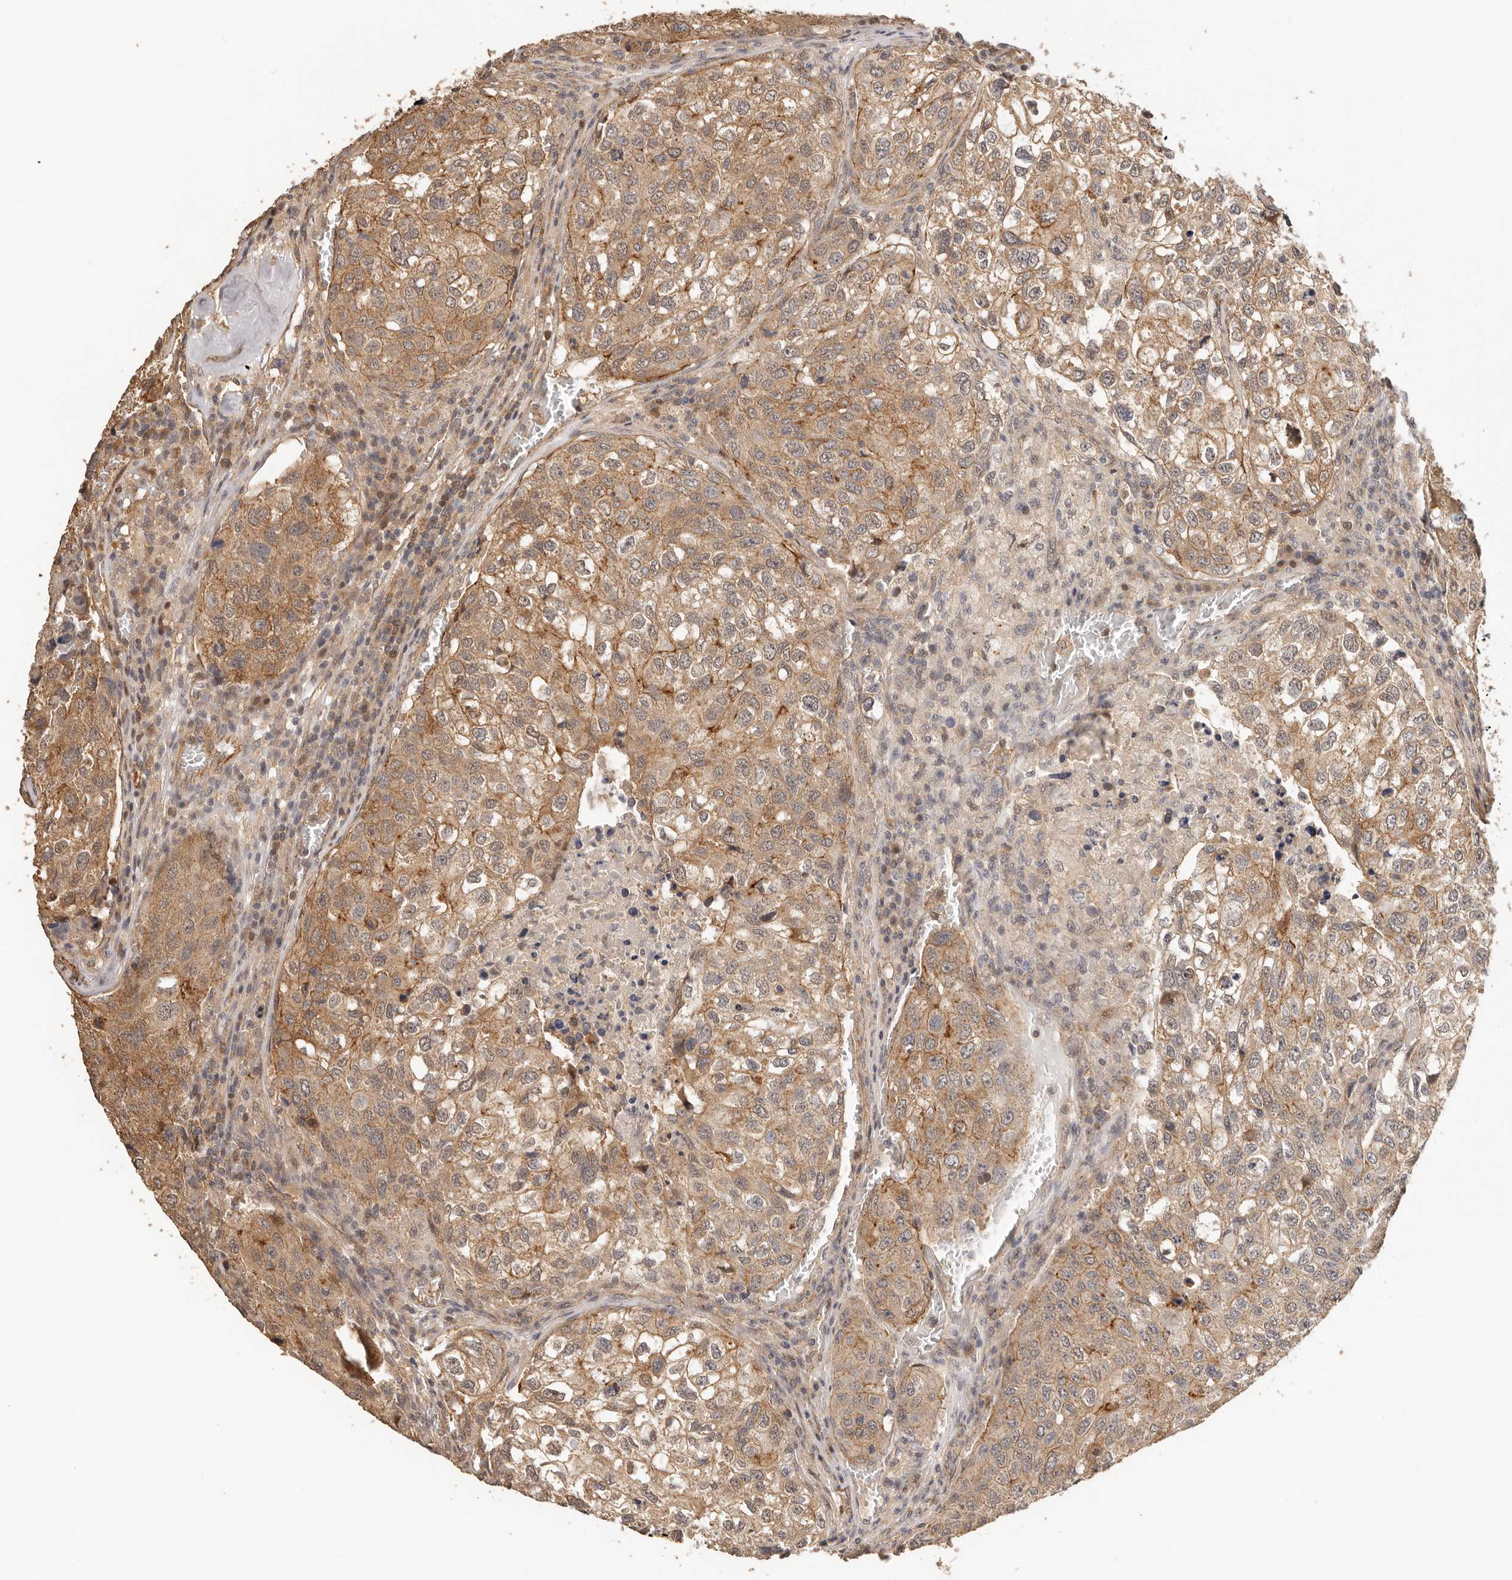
{"staining": {"intensity": "moderate", "quantity": ">75%", "location": "cytoplasmic/membranous"}, "tissue": "urothelial cancer", "cell_type": "Tumor cells", "image_type": "cancer", "snomed": [{"axis": "morphology", "description": "Urothelial carcinoma, High grade"}, {"axis": "topography", "description": "Lymph node"}, {"axis": "topography", "description": "Urinary bladder"}], "caption": "Urothelial carcinoma (high-grade) stained with a protein marker exhibits moderate staining in tumor cells.", "gene": "AFDN", "patient": {"sex": "male", "age": 51}}